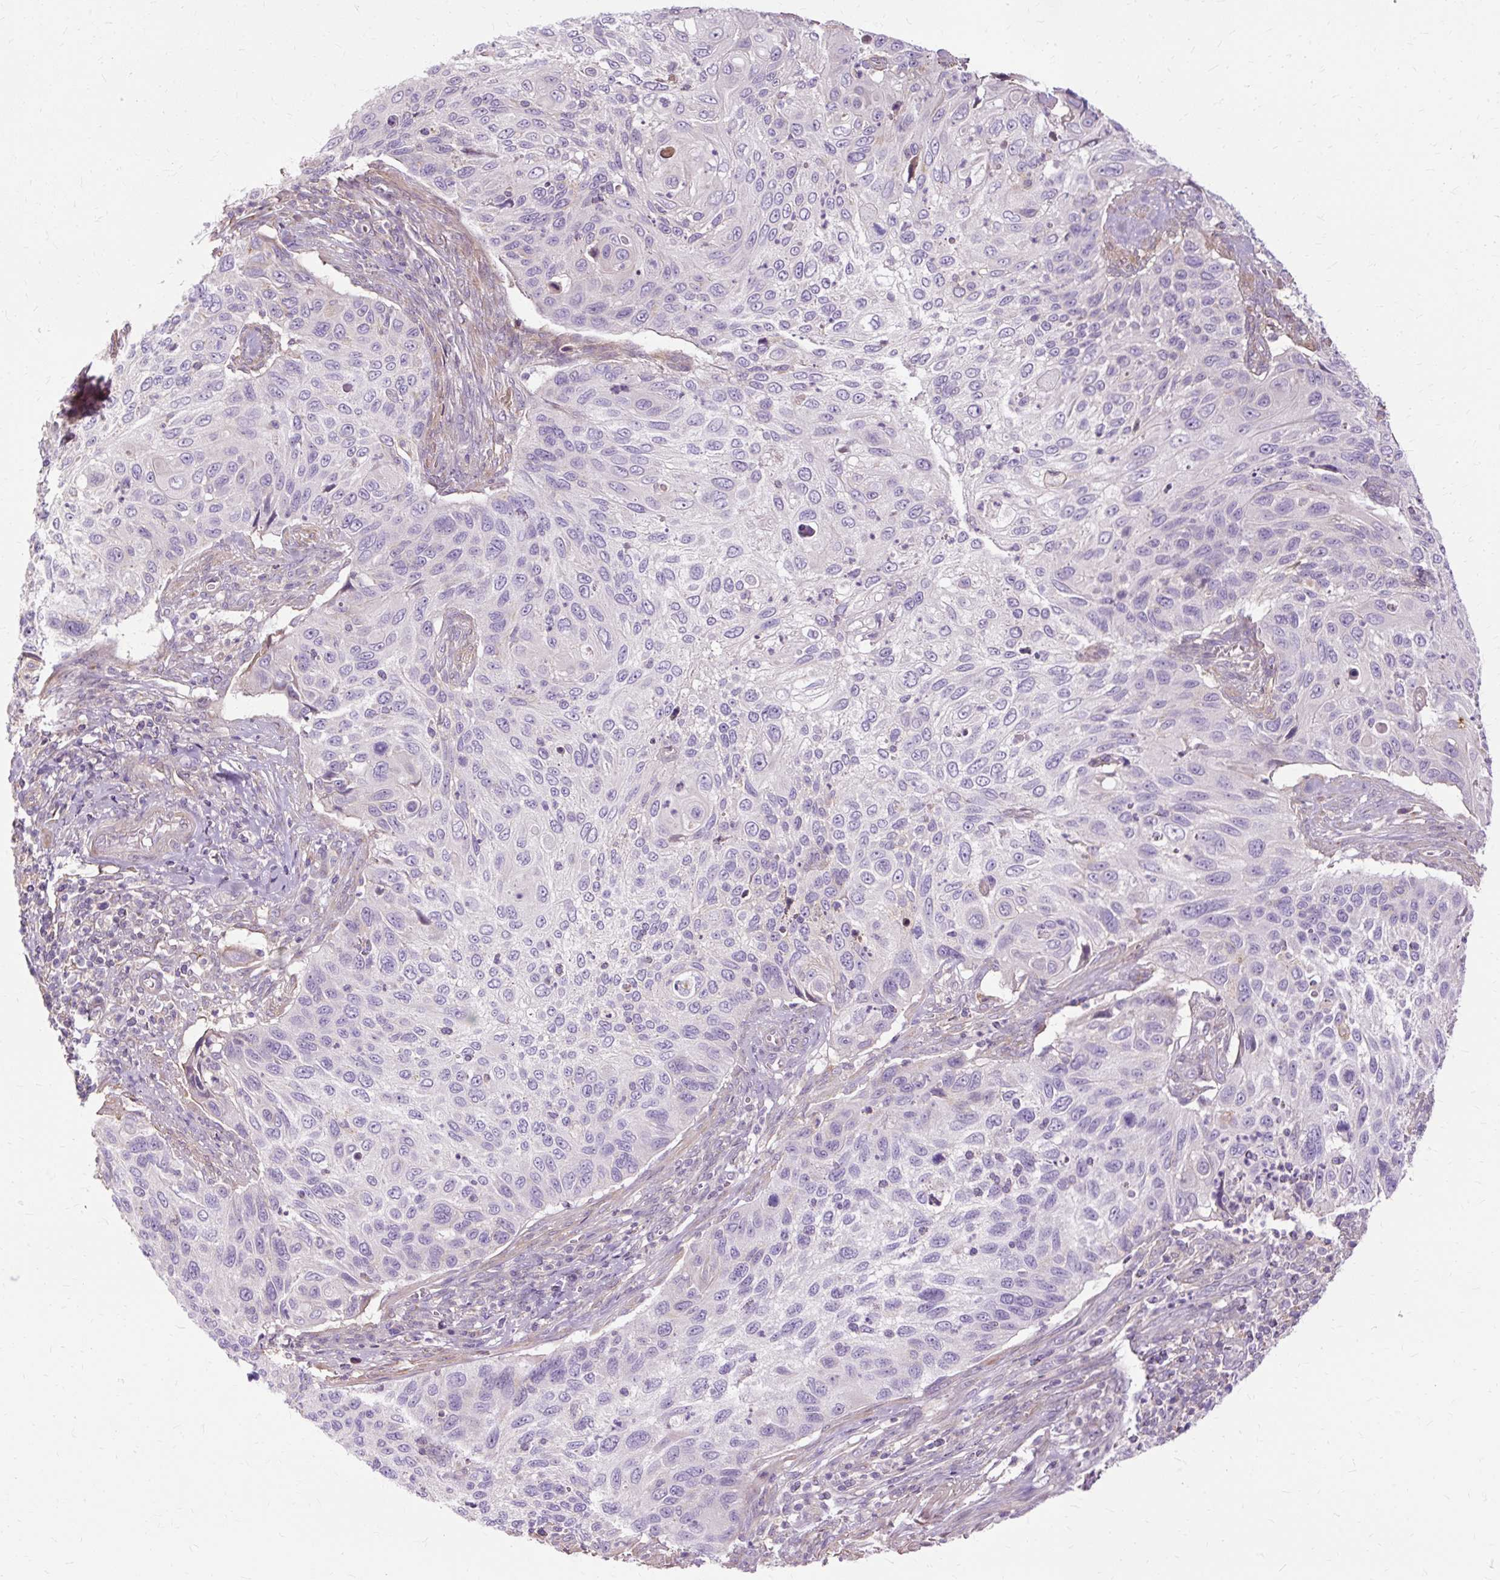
{"staining": {"intensity": "negative", "quantity": "none", "location": "none"}, "tissue": "cervical cancer", "cell_type": "Tumor cells", "image_type": "cancer", "snomed": [{"axis": "morphology", "description": "Squamous cell carcinoma, NOS"}, {"axis": "topography", "description": "Cervix"}], "caption": "This is an IHC photomicrograph of human cervical squamous cell carcinoma. There is no positivity in tumor cells.", "gene": "TSPAN8", "patient": {"sex": "female", "age": 70}}